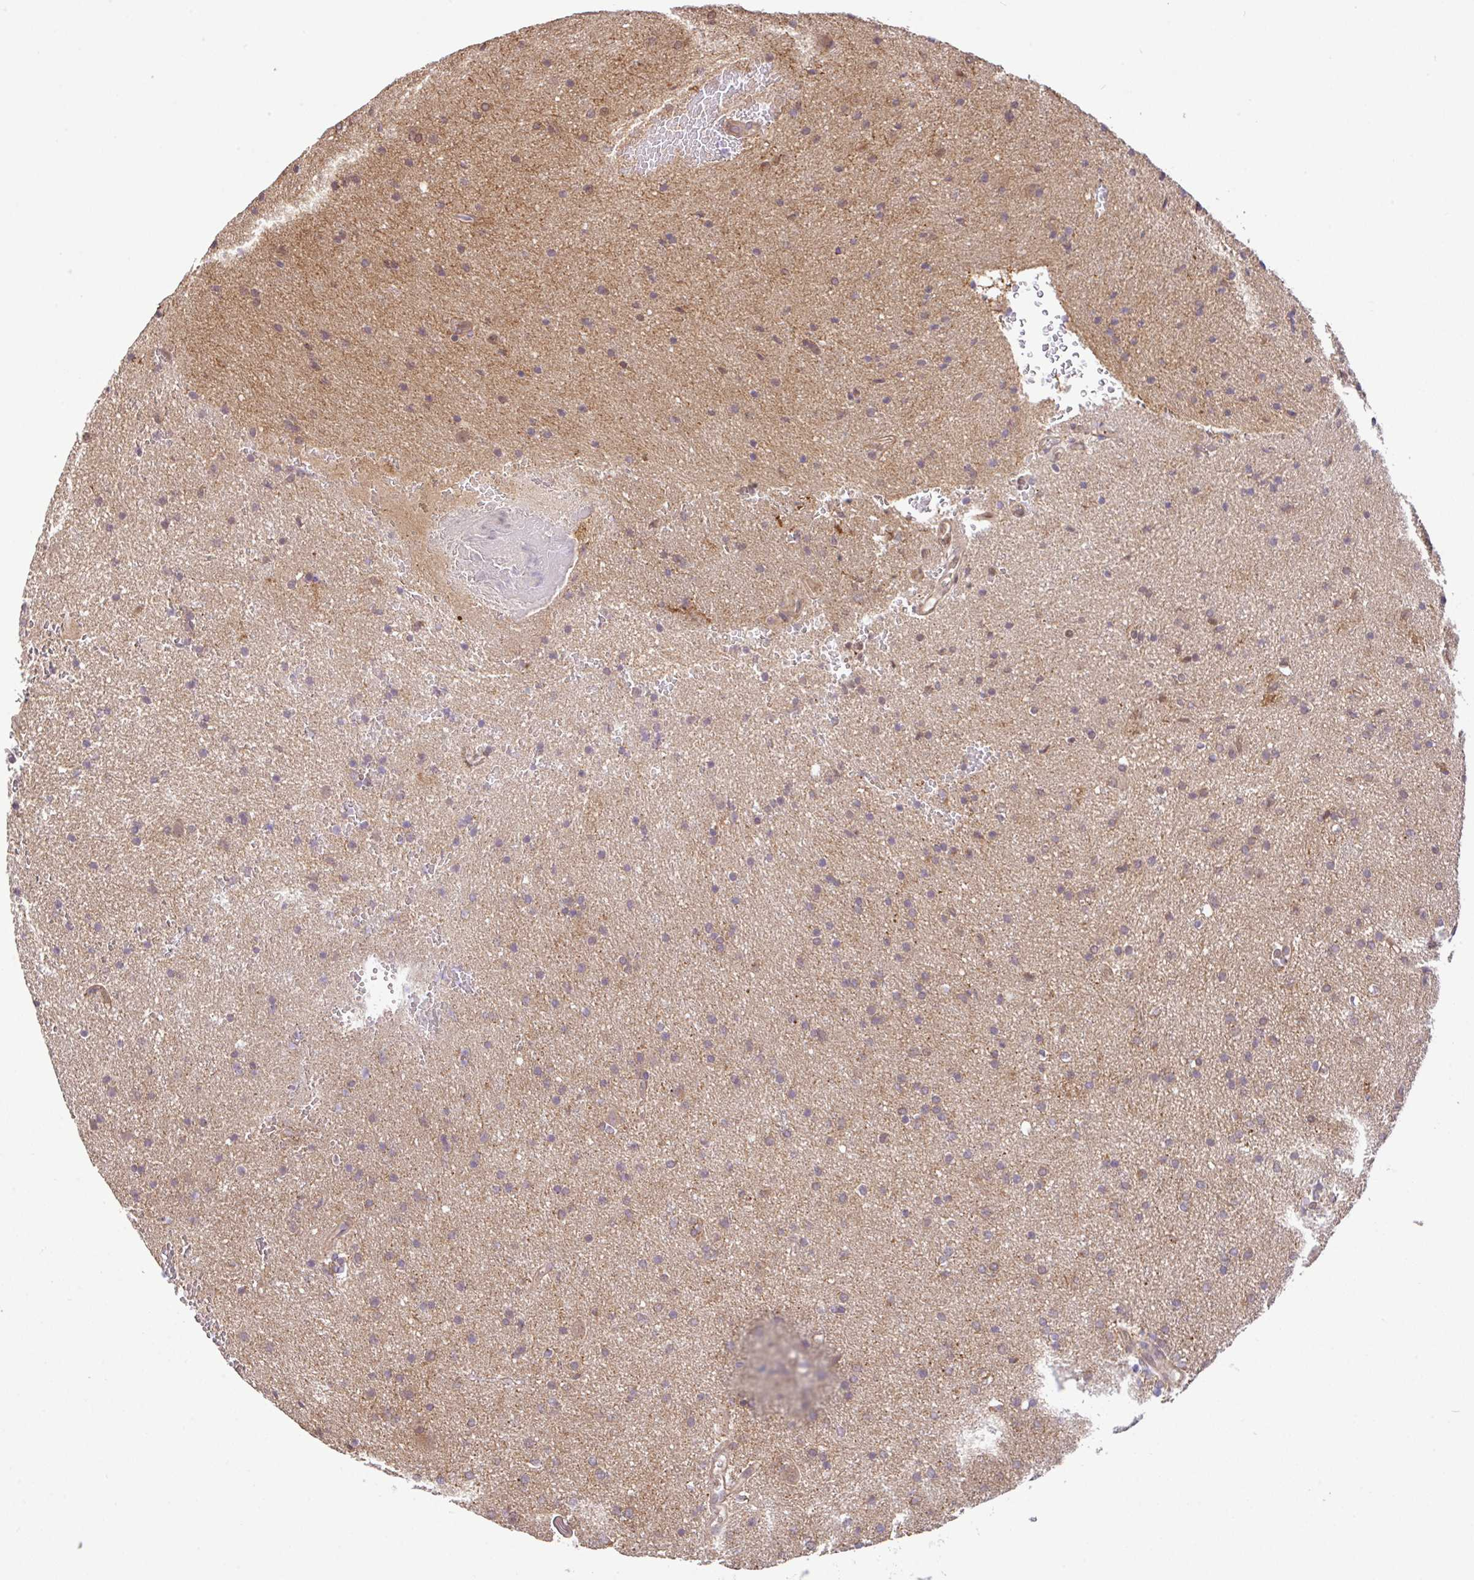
{"staining": {"intensity": "weak", "quantity": "25%-75%", "location": "cytoplasmic/membranous"}, "tissue": "glioma", "cell_type": "Tumor cells", "image_type": "cancer", "snomed": [{"axis": "morphology", "description": "Glioma, malignant, Low grade"}, {"axis": "topography", "description": "Brain"}], "caption": "High-power microscopy captured an IHC photomicrograph of malignant glioma (low-grade), revealing weak cytoplasmic/membranous positivity in about 25%-75% of tumor cells.", "gene": "DLEU7", "patient": {"sex": "female", "age": 34}}